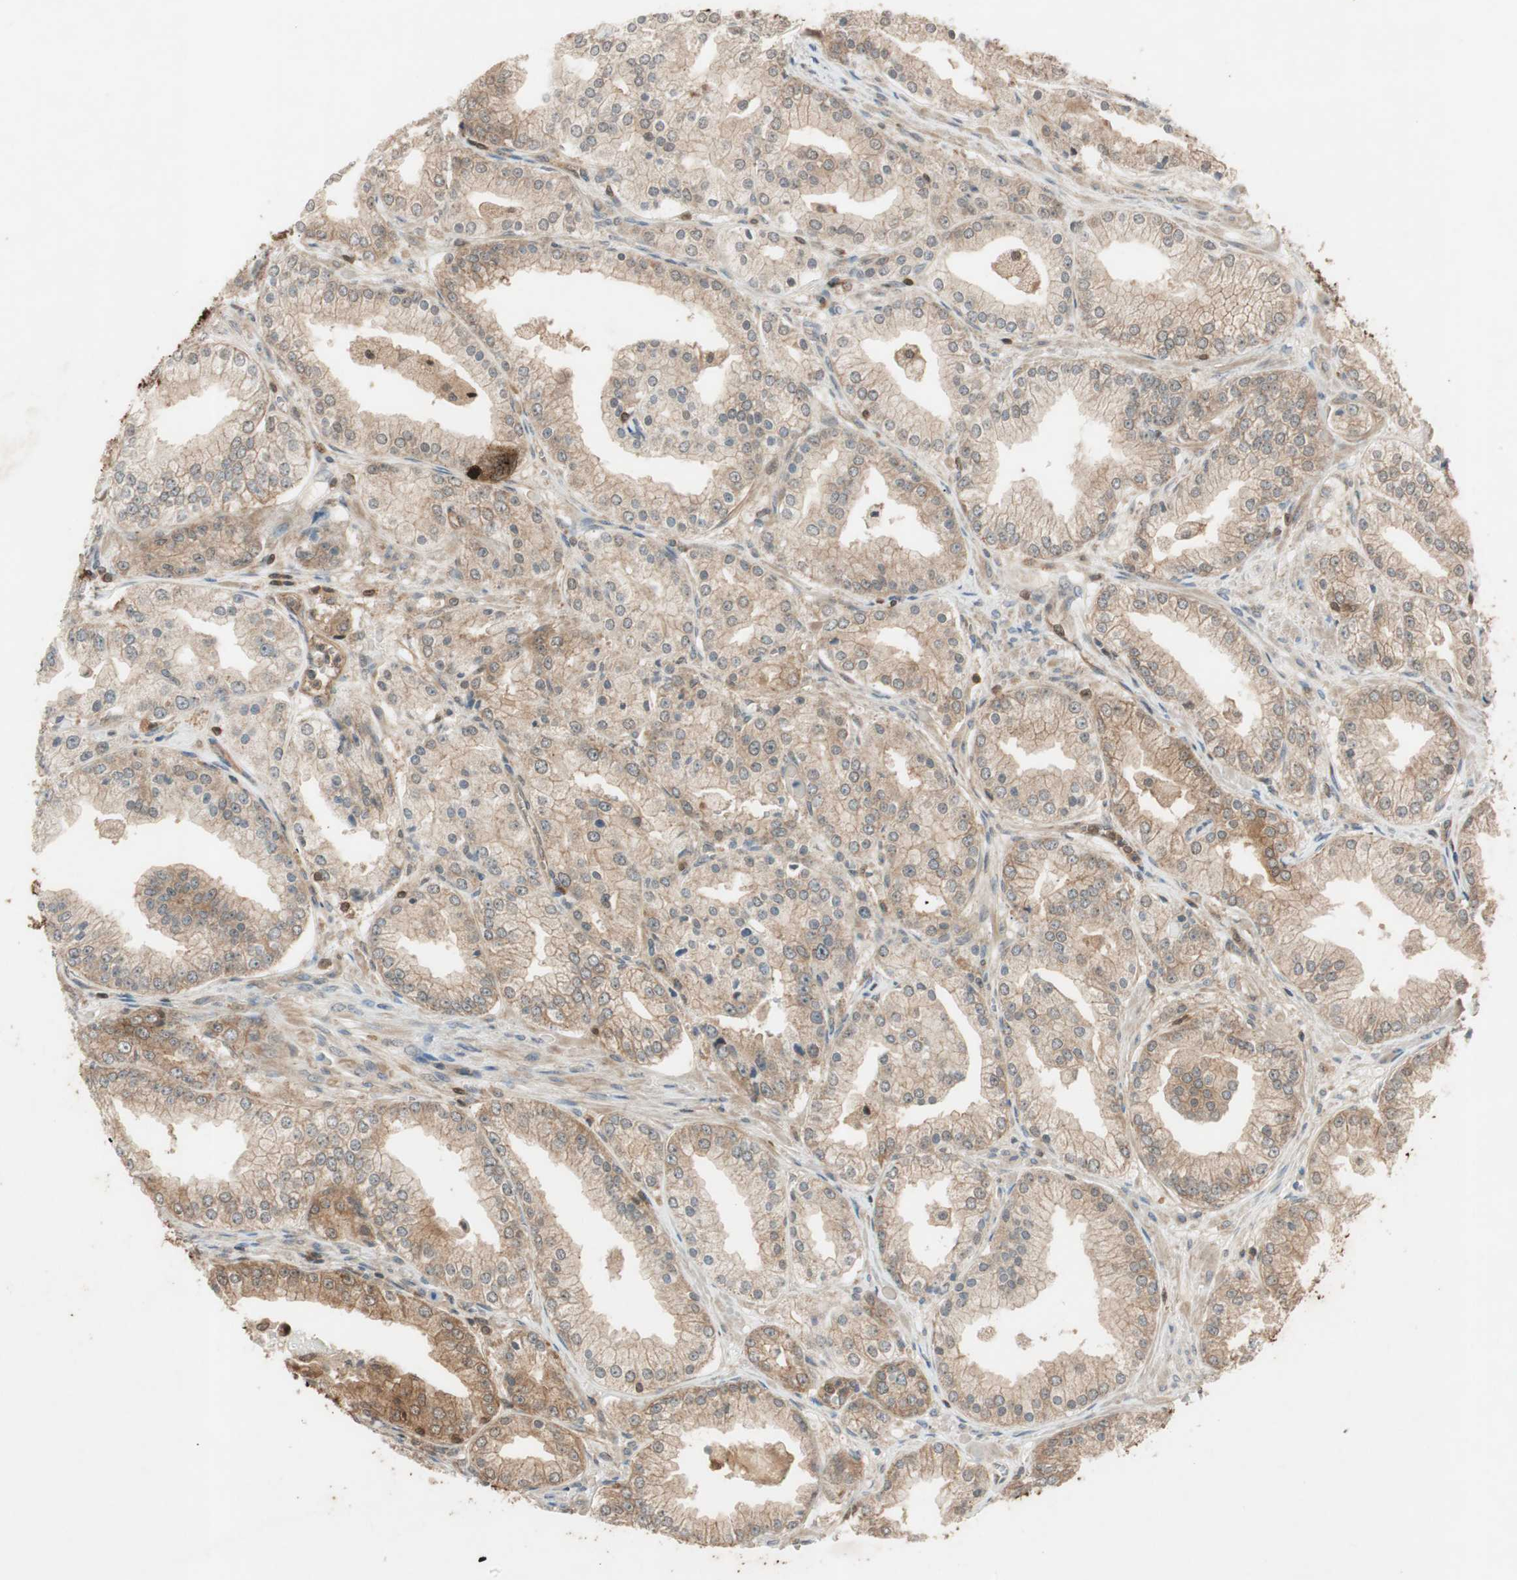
{"staining": {"intensity": "weak", "quantity": ">75%", "location": "cytoplasmic/membranous"}, "tissue": "prostate cancer", "cell_type": "Tumor cells", "image_type": "cancer", "snomed": [{"axis": "morphology", "description": "Adenocarcinoma, High grade"}, {"axis": "topography", "description": "Prostate"}], "caption": "This is a histology image of immunohistochemistry staining of prostate cancer, which shows weak expression in the cytoplasmic/membranous of tumor cells.", "gene": "EPHA8", "patient": {"sex": "male", "age": 61}}